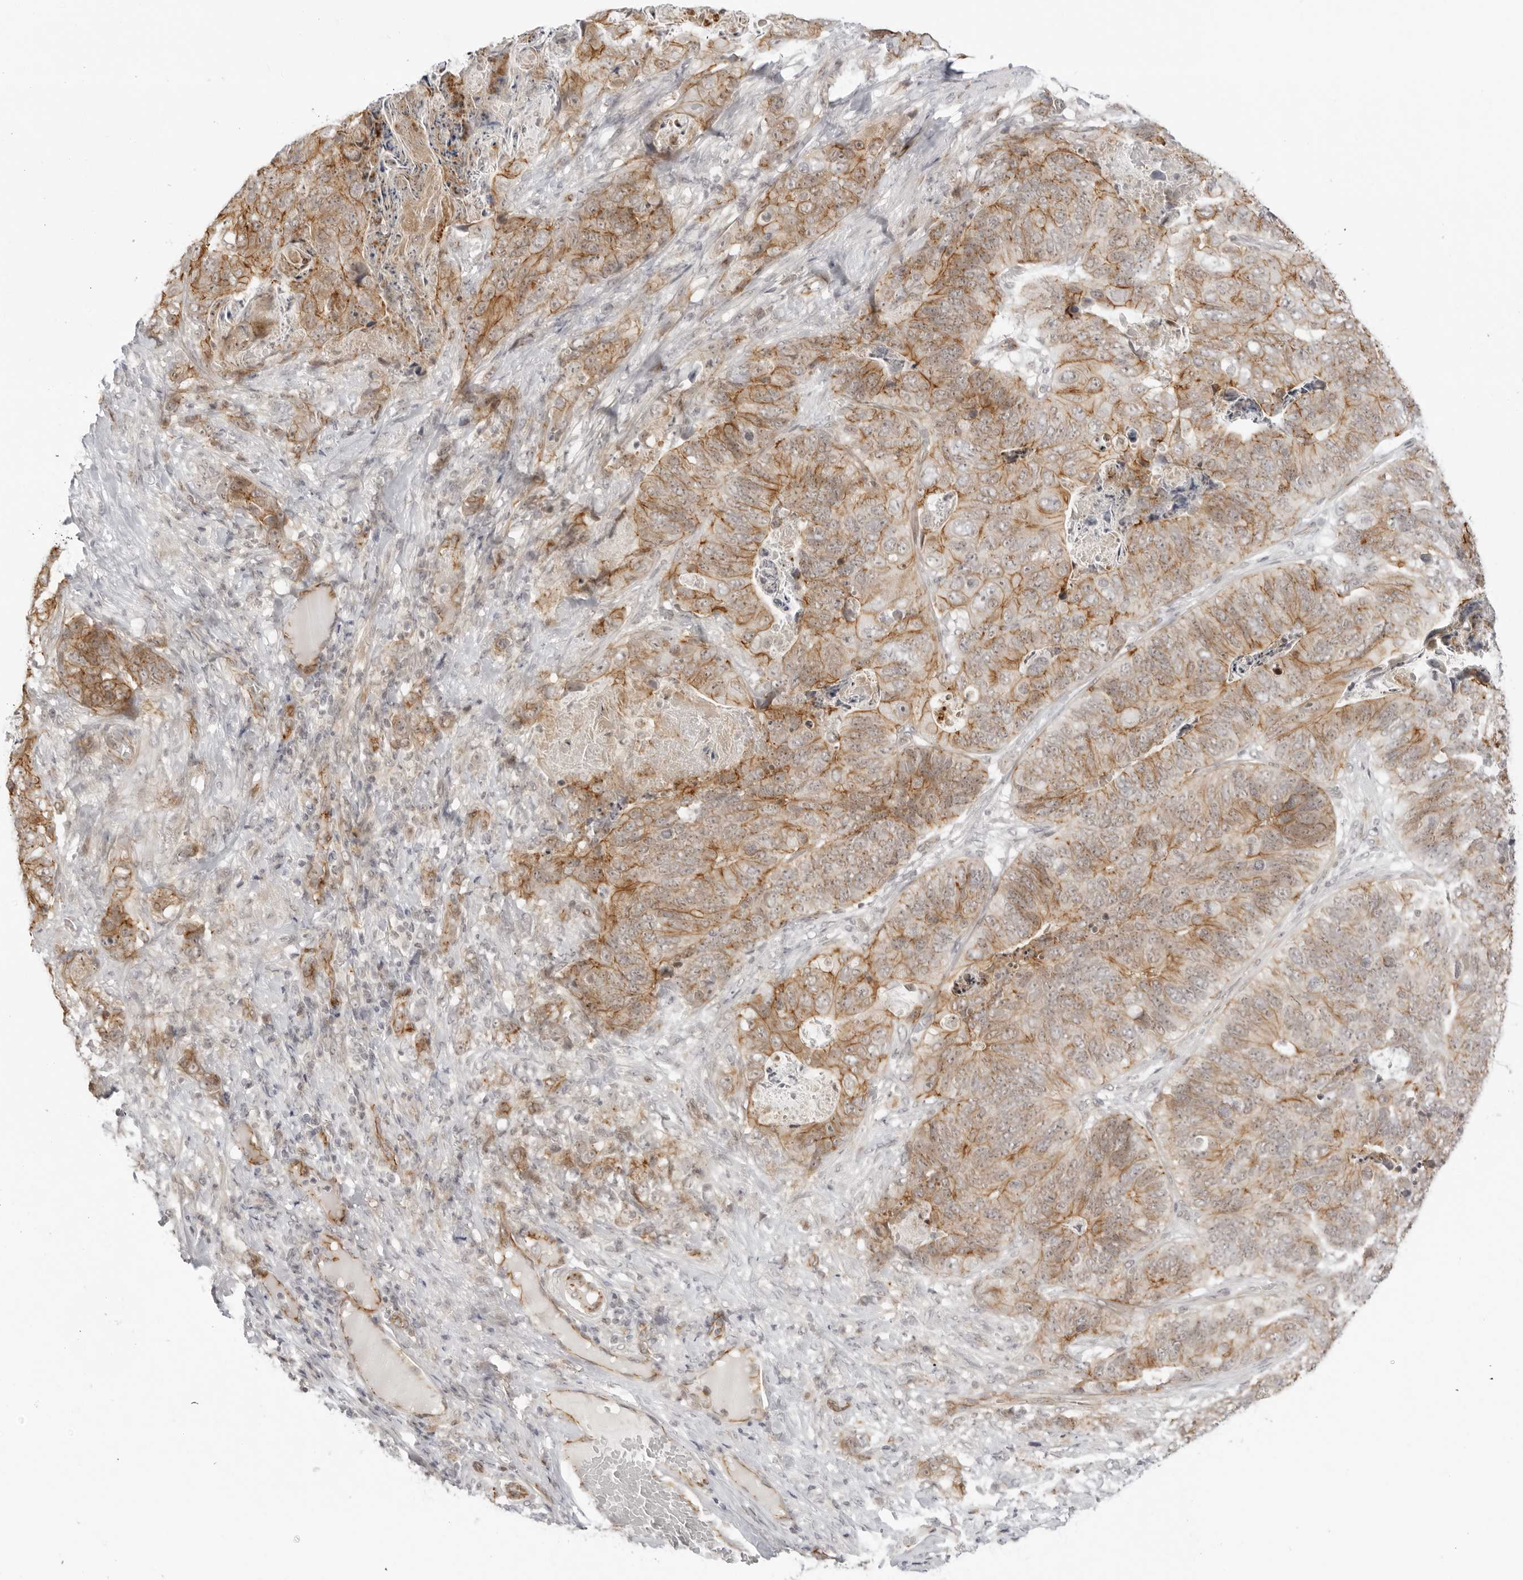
{"staining": {"intensity": "moderate", "quantity": ">75%", "location": "cytoplasmic/membranous"}, "tissue": "stomach cancer", "cell_type": "Tumor cells", "image_type": "cancer", "snomed": [{"axis": "morphology", "description": "Normal tissue, NOS"}, {"axis": "morphology", "description": "Adenocarcinoma, NOS"}, {"axis": "topography", "description": "Stomach"}], "caption": "Stomach cancer stained for a protein demonstrates moderate cytoplasmic/membranous positivity in tumor cells.", "gene": "TRAPPC3", "patient": {"sex": "female", "age": 89}}